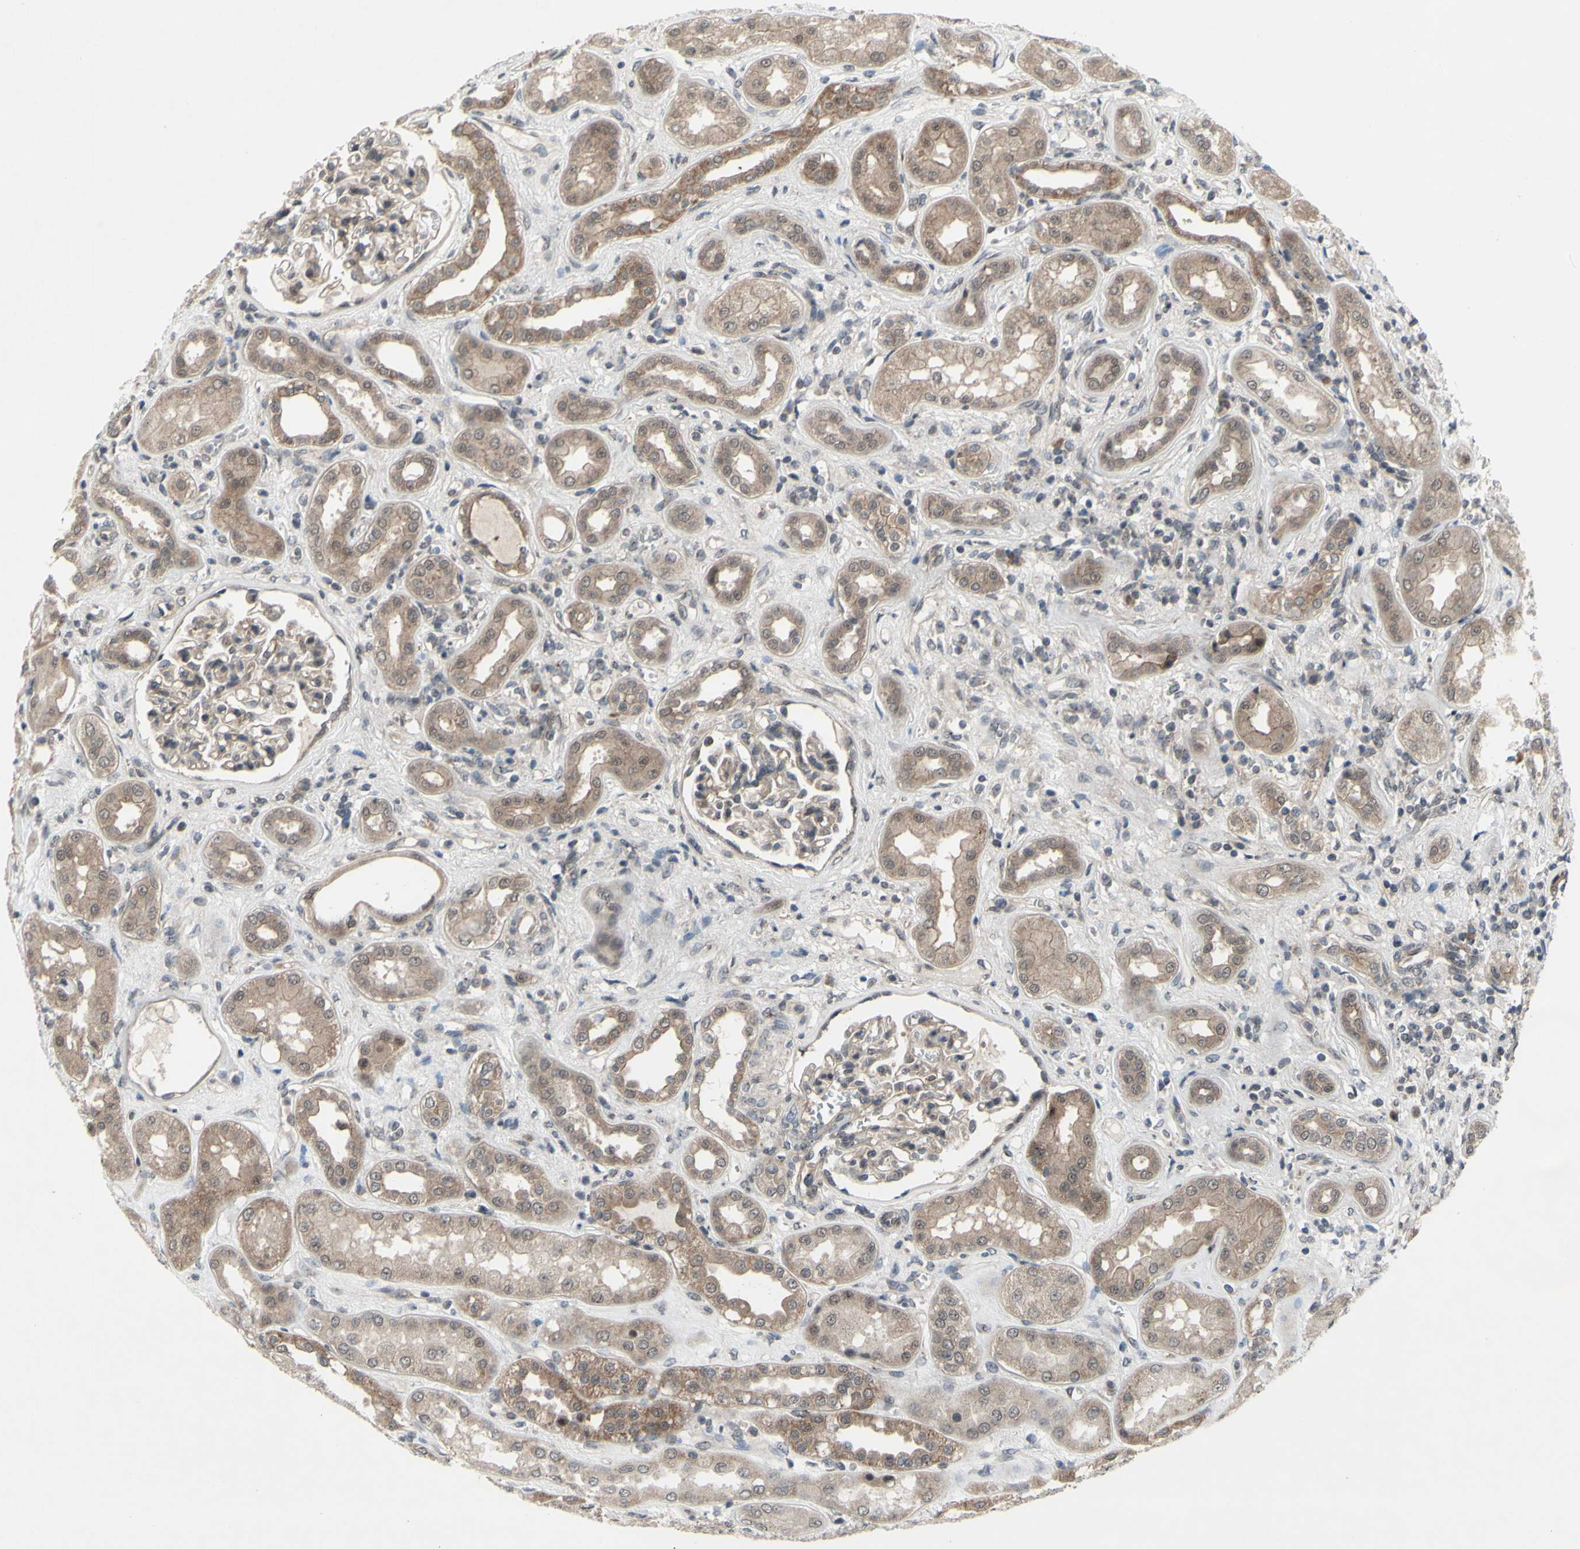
{"staining": {"intensity": "weak", "quantity": ">75%", "location": "cytoplasmic/membranous"}, "tissue": "kidney", "cell_type": "Cells in glomeruli", "image_type": "normal", "snomed": [{"axis": "morphology", "description": "Normal tissue, NOS"}, {"axis": "topography", "description": "Kidney"}], "caption": "The histopathology image shows a brown stain indicating the presence of a protein in the cytoplasmic/membranous of cells in glomeruli in kidney.", "gene": "TRDMT1", "patient": {"sex": "male", "age": 59}}